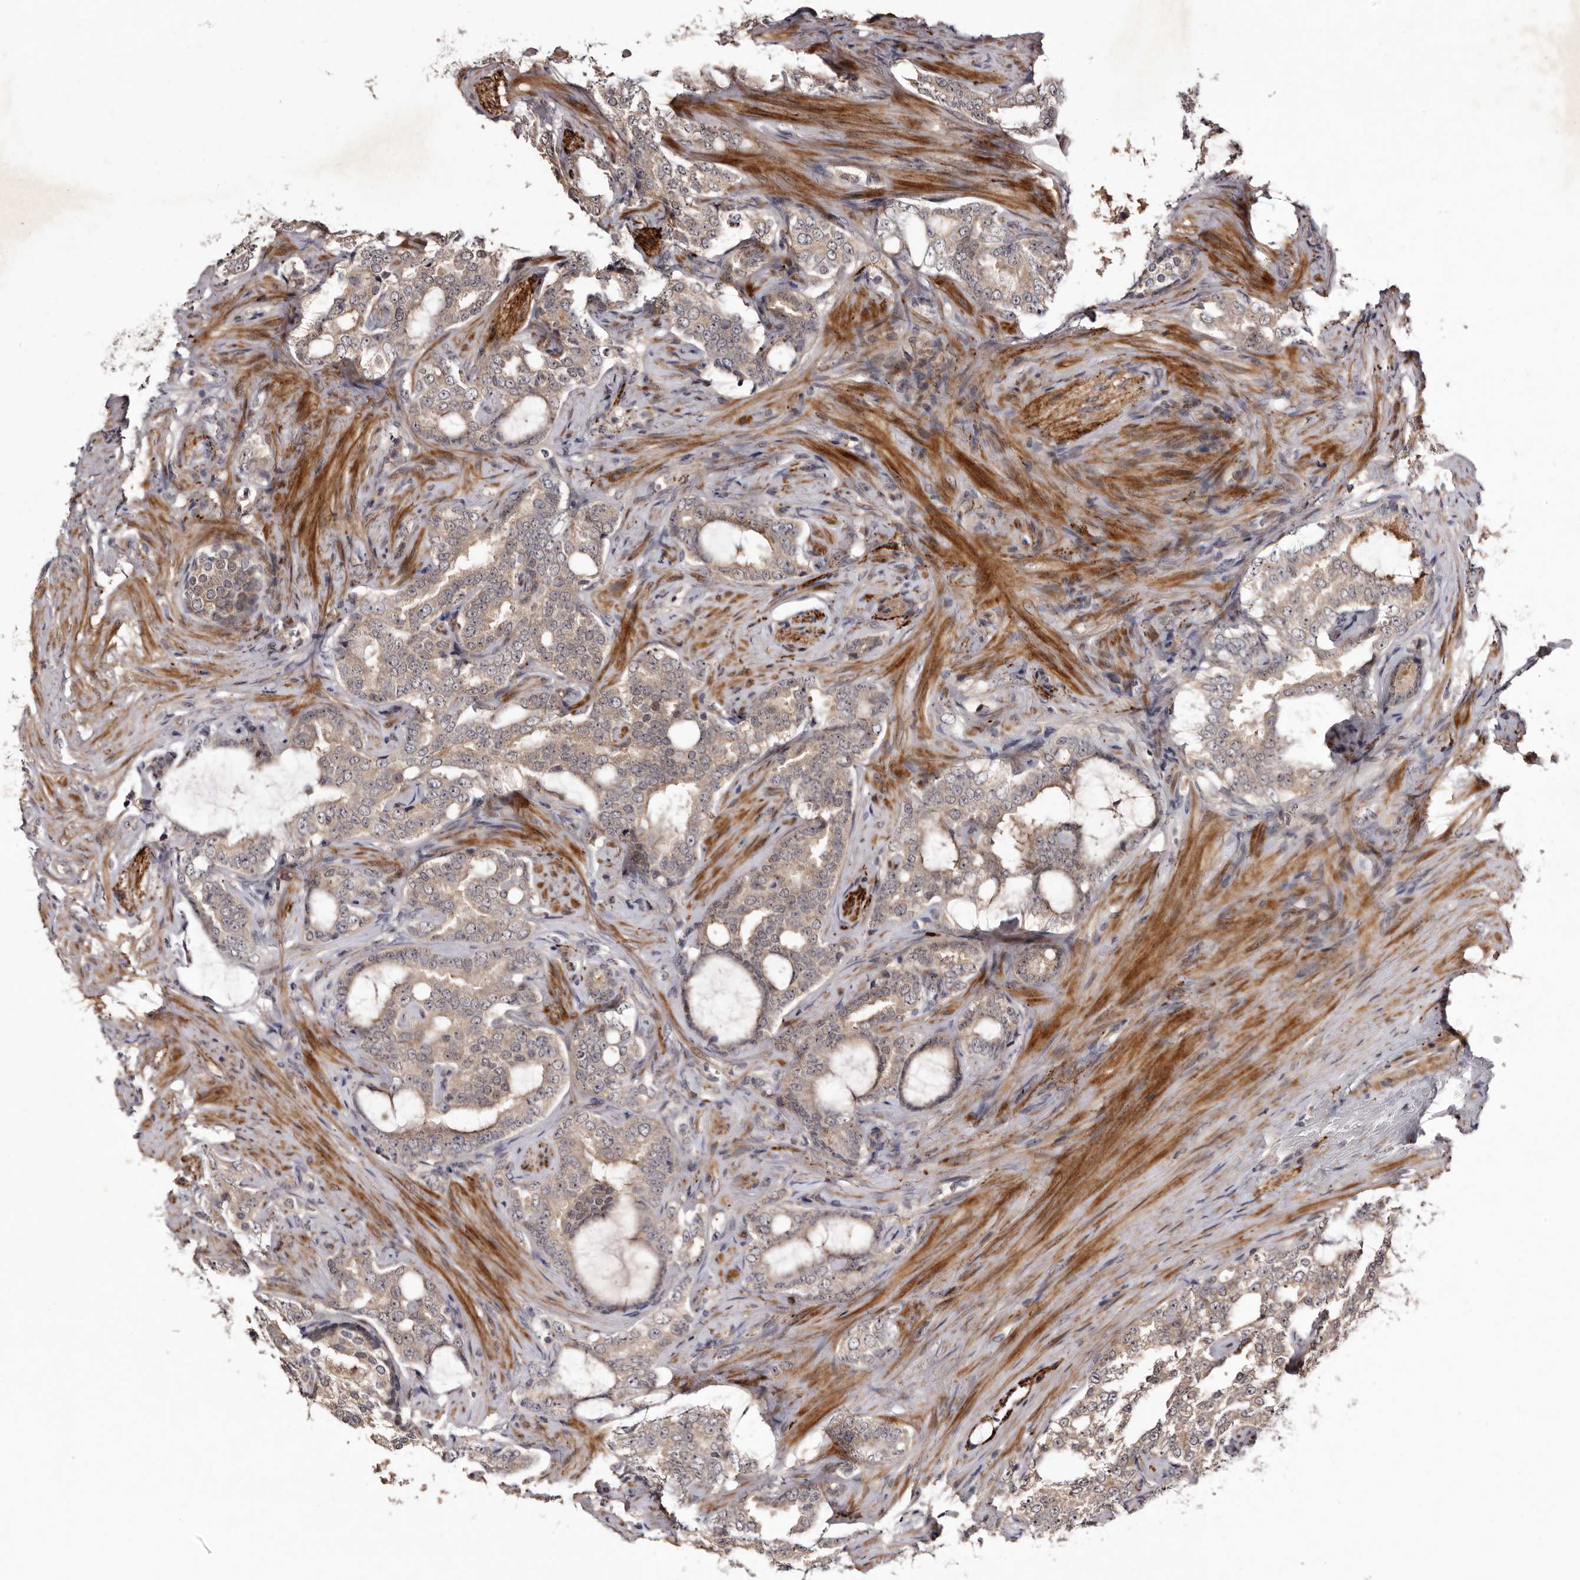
{"staining": {"intensity": "weak", "quantity": "25%-75%", "location": "cytoplasmic/membranous"}, "tissue": "prostate cancer", "cell_type": "Tumor cells", "image_type": "cancer", "snomed": [{"axis": "morphology", "description": "Adenocarcinoma, High grade"}, {"axis": "topography", "description": "Prostate"}], "caption": "Adenocarcinoma (high-grade) (prostate) stained with DAB IHC displays low levels of weak cytoplasmic/membranous expression in about 25%-75% of tumor cells.", "gene": "LANCL2", "patient": {"sex": "male", "age": 64}}